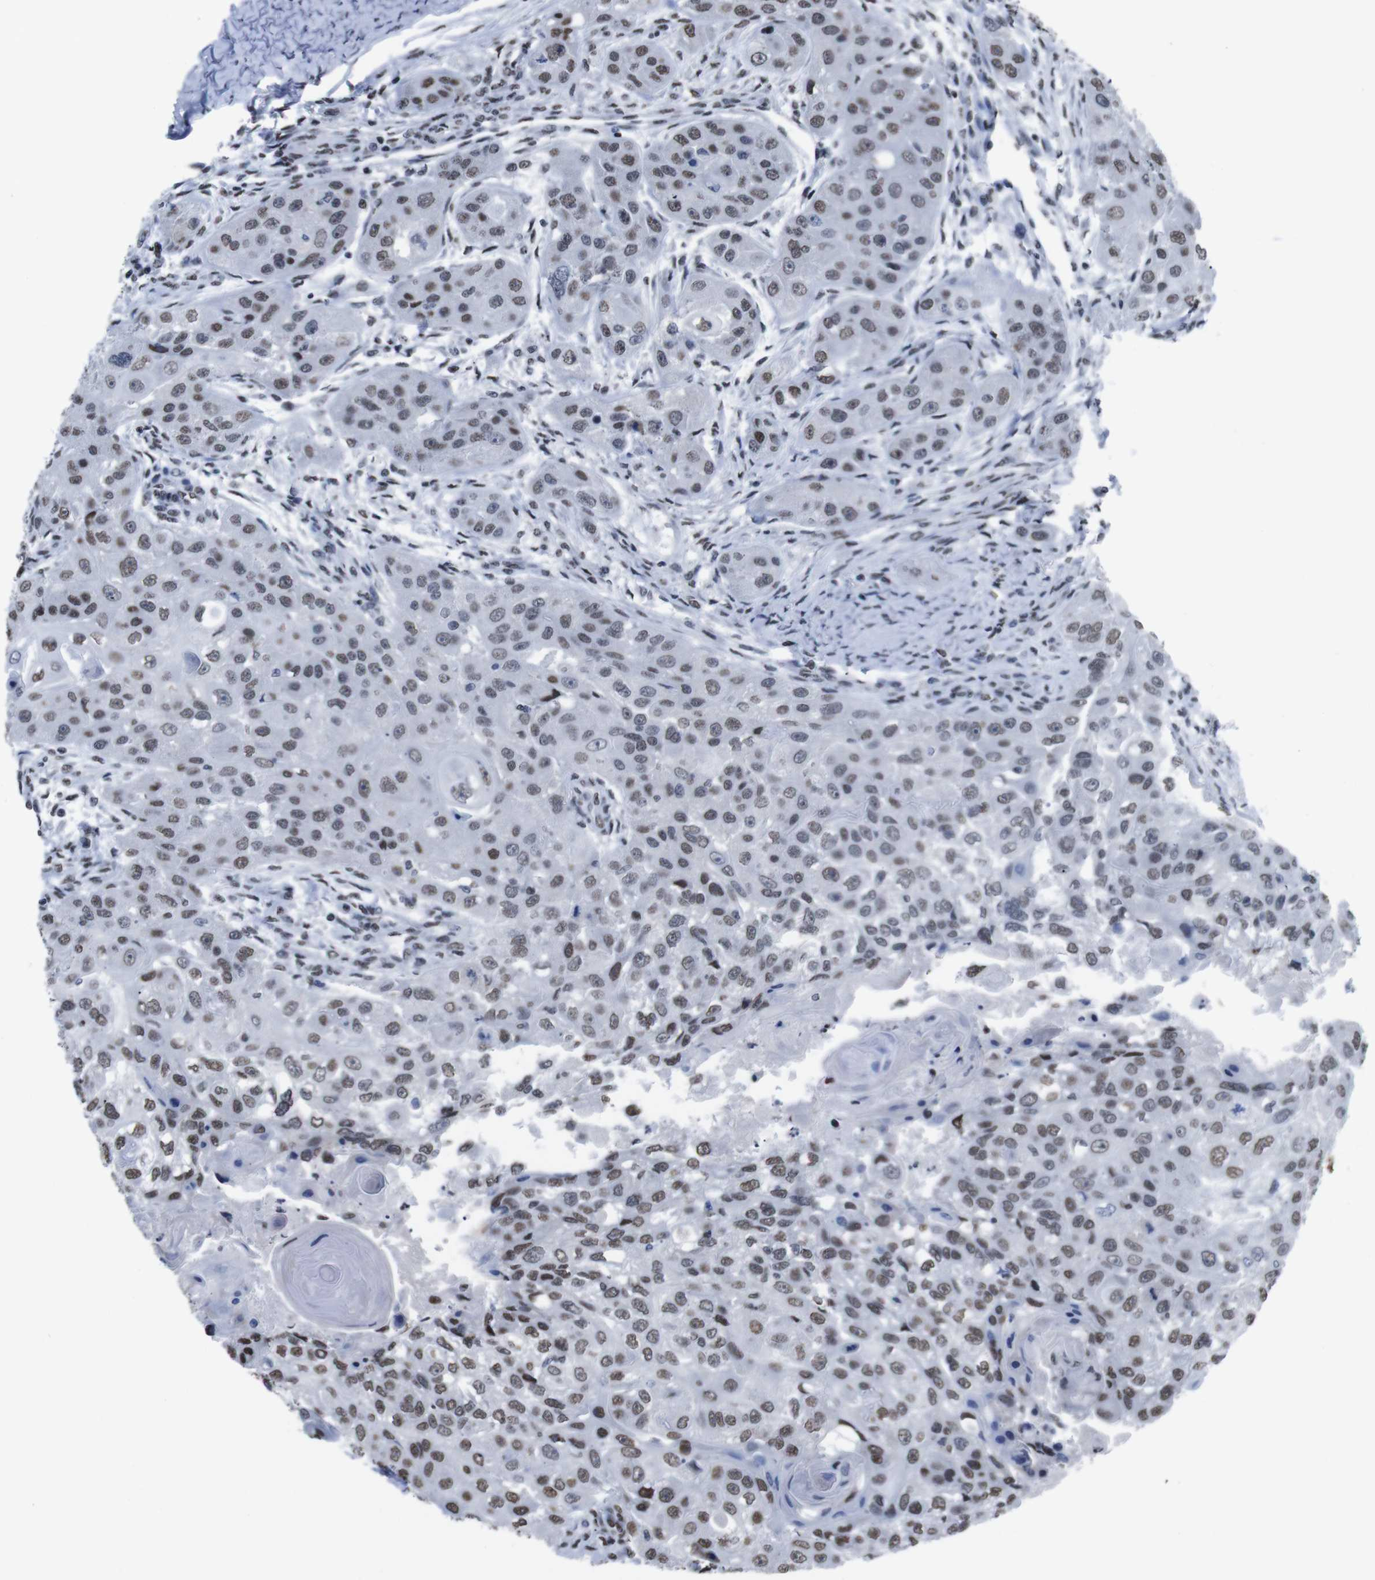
{"staining": {"intensity": "moderate", "quantity": ">75%", "location": "nuclear"}, "tissue": "head and neck cancer", "cell_type": "Tumor cells", "image_type": "cancer", "snomed": [{"axis": "morphology", "description": "Normal tissue, NOS"}, {"axis": "morphology", "description": "Squamous cell carcinoma, NOS"}, {"axis": "topography", "description": "Skeletal muscle"}, {"axis": "topography", "description": "Head-Neck"}], "caption": "IHC image of squamous cell carcinoma (head and neck) stained for a protein (brown), which shows medium levels of moderate nuclear staining in about >75% of tumor cells.", "gene": "PIP4P2", "patient": {"sex": "male", "age": 51}}